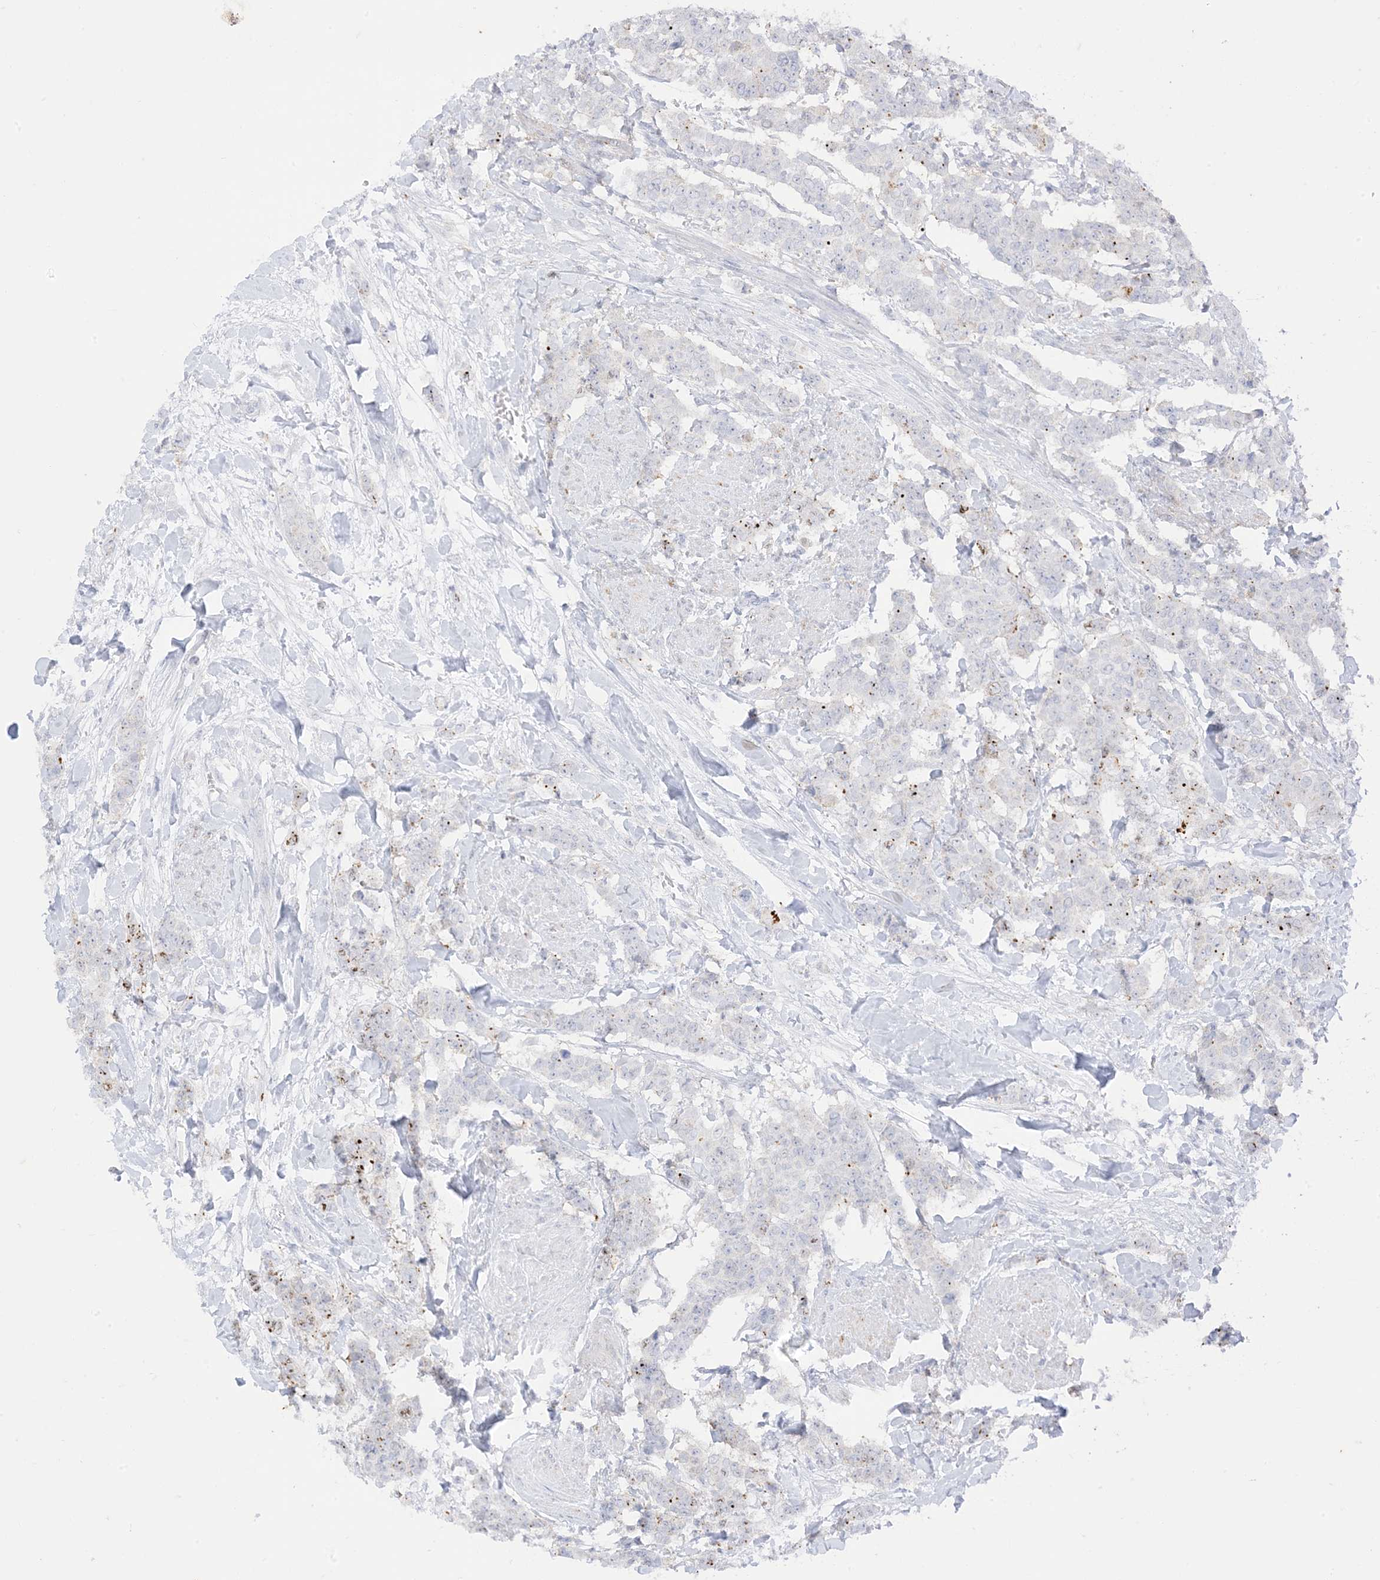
{"staining": {"intensity": "weak", "quantity": "<25%", "location": "cytoplasmic/membranous"}, "tissue": "breast cancer", "cell_type": "Tumor cells", "image_type": "cancer", "snomed": [{"axis": "morphology", "description": "Duct carcinoma"}, {"axis": "topography", "description": "Breast"}], "caption": "Invasive ductal carcinoma (breast) was stained to show a protein in brown. There is no significant positivity in tumor cells.", "gene": "RAC1", "patient": {"sex": "female", "age": 40}}